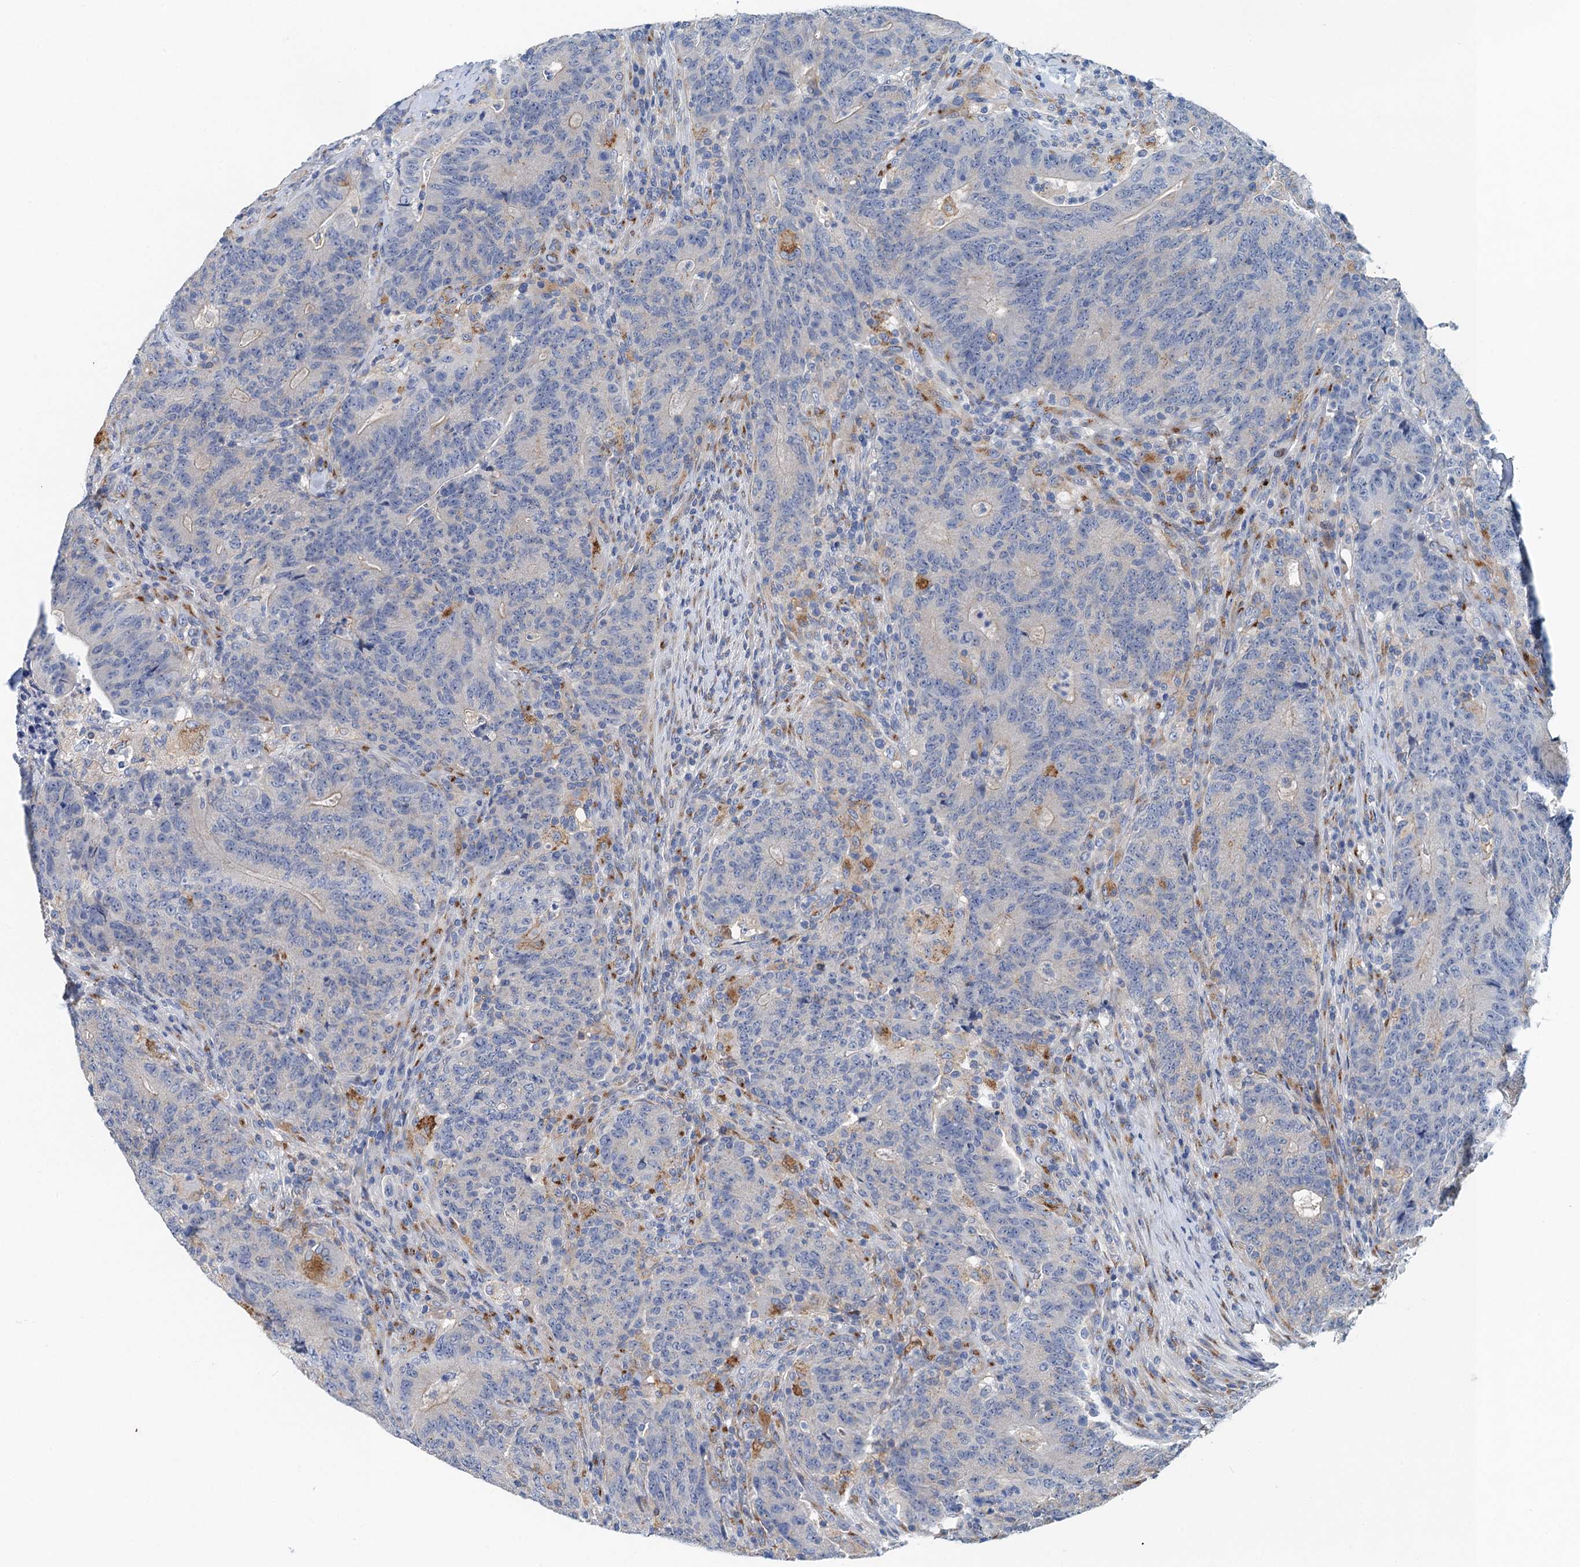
{"staining": {"intensity": "negative", "quantity": "none", "location": "none"}, "tissue": "colorectal cancer", "cell_type": "Tumor cells", "image_type": "cancer", "snomed": [{"axis": "morphology", "description": "Adenocarcinoma, NOS"}, {"axis": "topography", "description": "Colon"}], "caption": "This is an immunohistochemistry image of adenocarcinoma (colorectal). There is no expression in tumor cells.", "gene": "NBEA", "patient": {"sex": "female", "age": 75}}